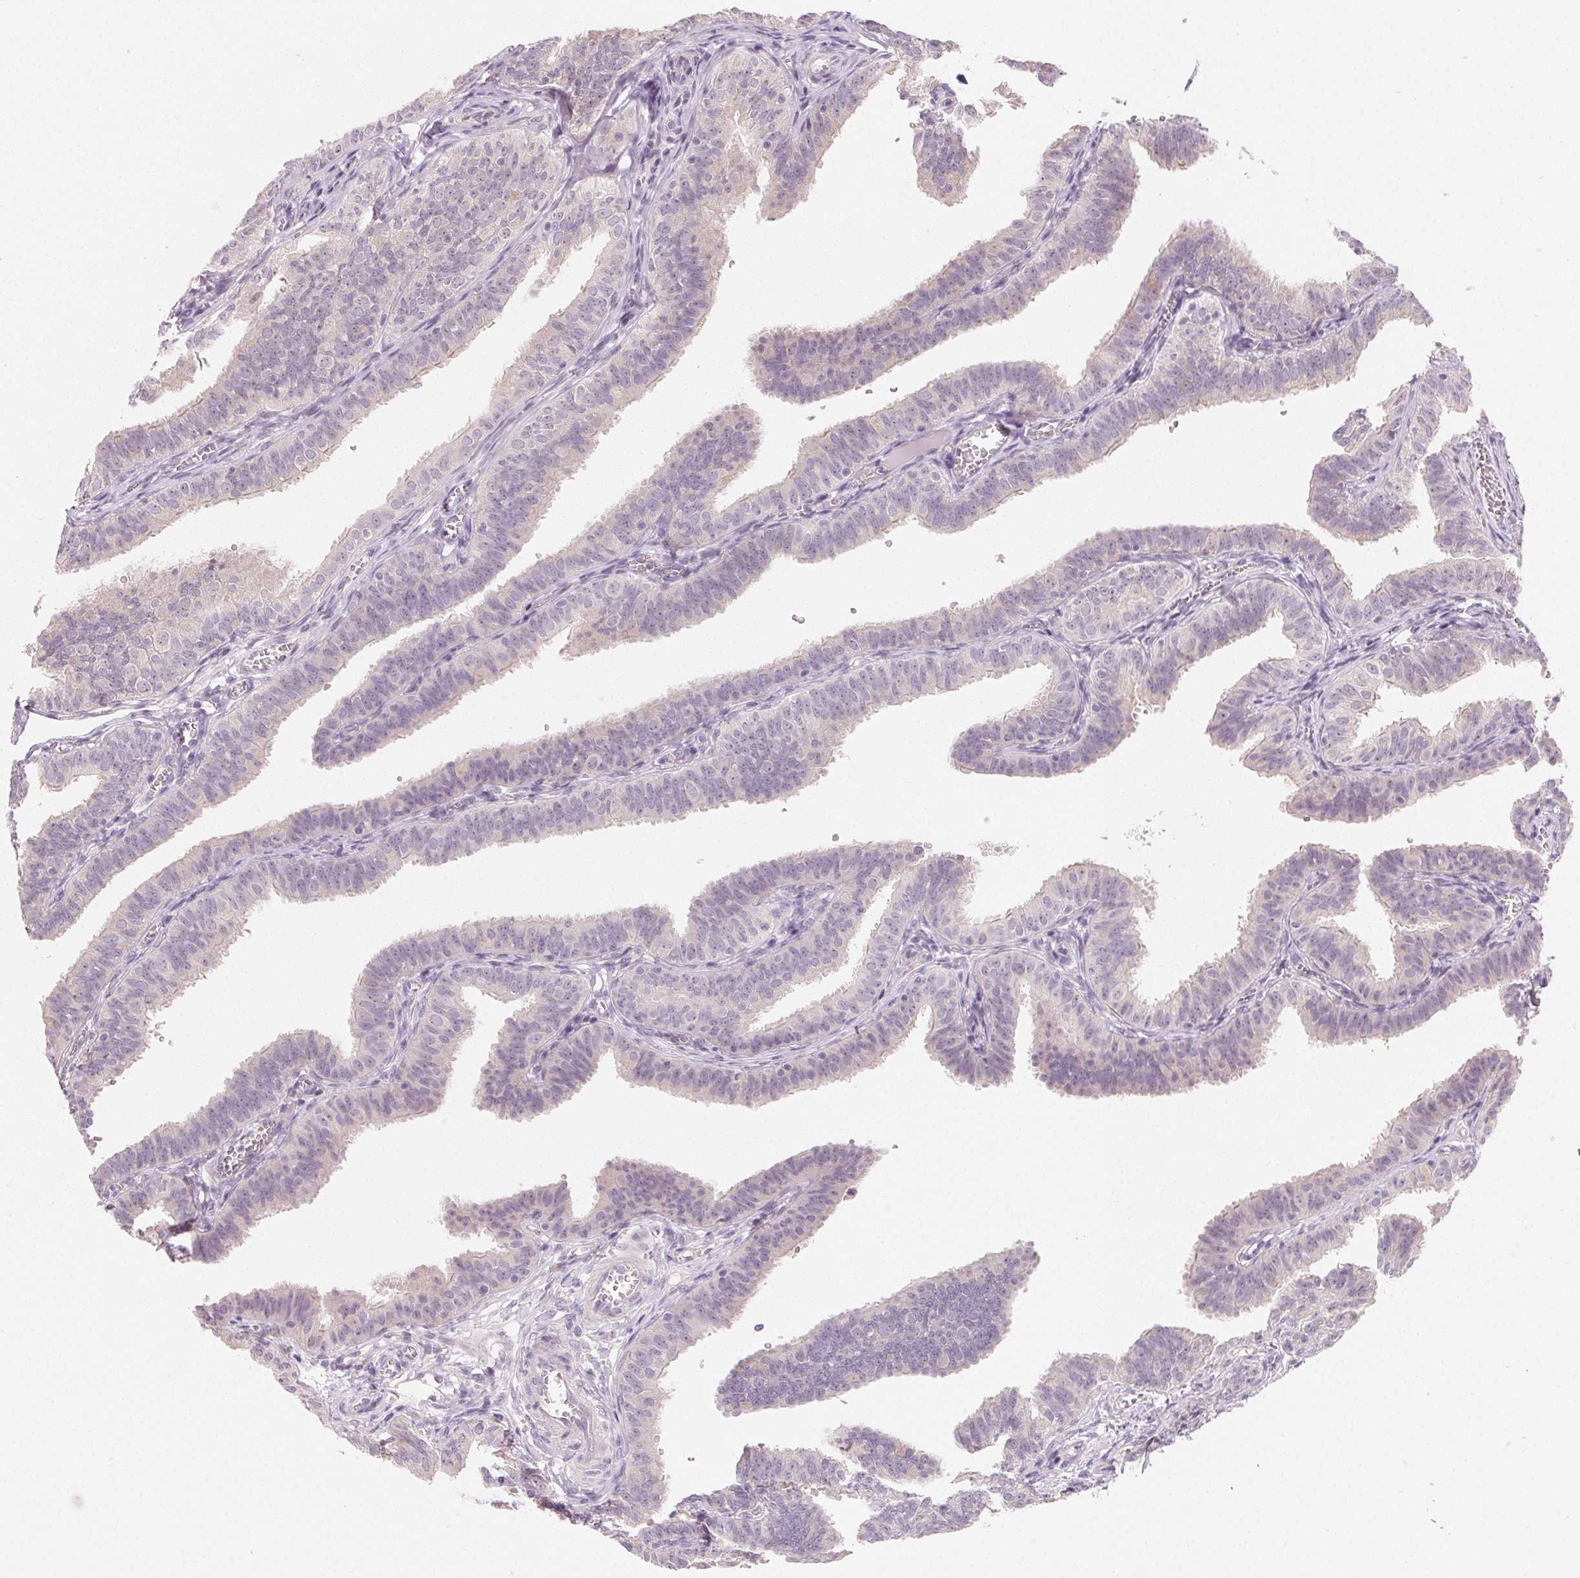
{"staining": {"intensity": "negative", "quantity": "none", "location": "none"}, "tissue": "fallopian tube", "cell_type": "Glandular cells", "image_type": "normal", "snomed": [{"axis": "morphology", "description": "Normal tissue, NOS"}, {"axis": "topography", "description": "Fallopian tube"}], "caption": "Image shows no significant protein positivity in glandular cells of unremarkable fallopian tube.", "gene": "MYBL1", "patient": {"sex": "female", "age": 25}}